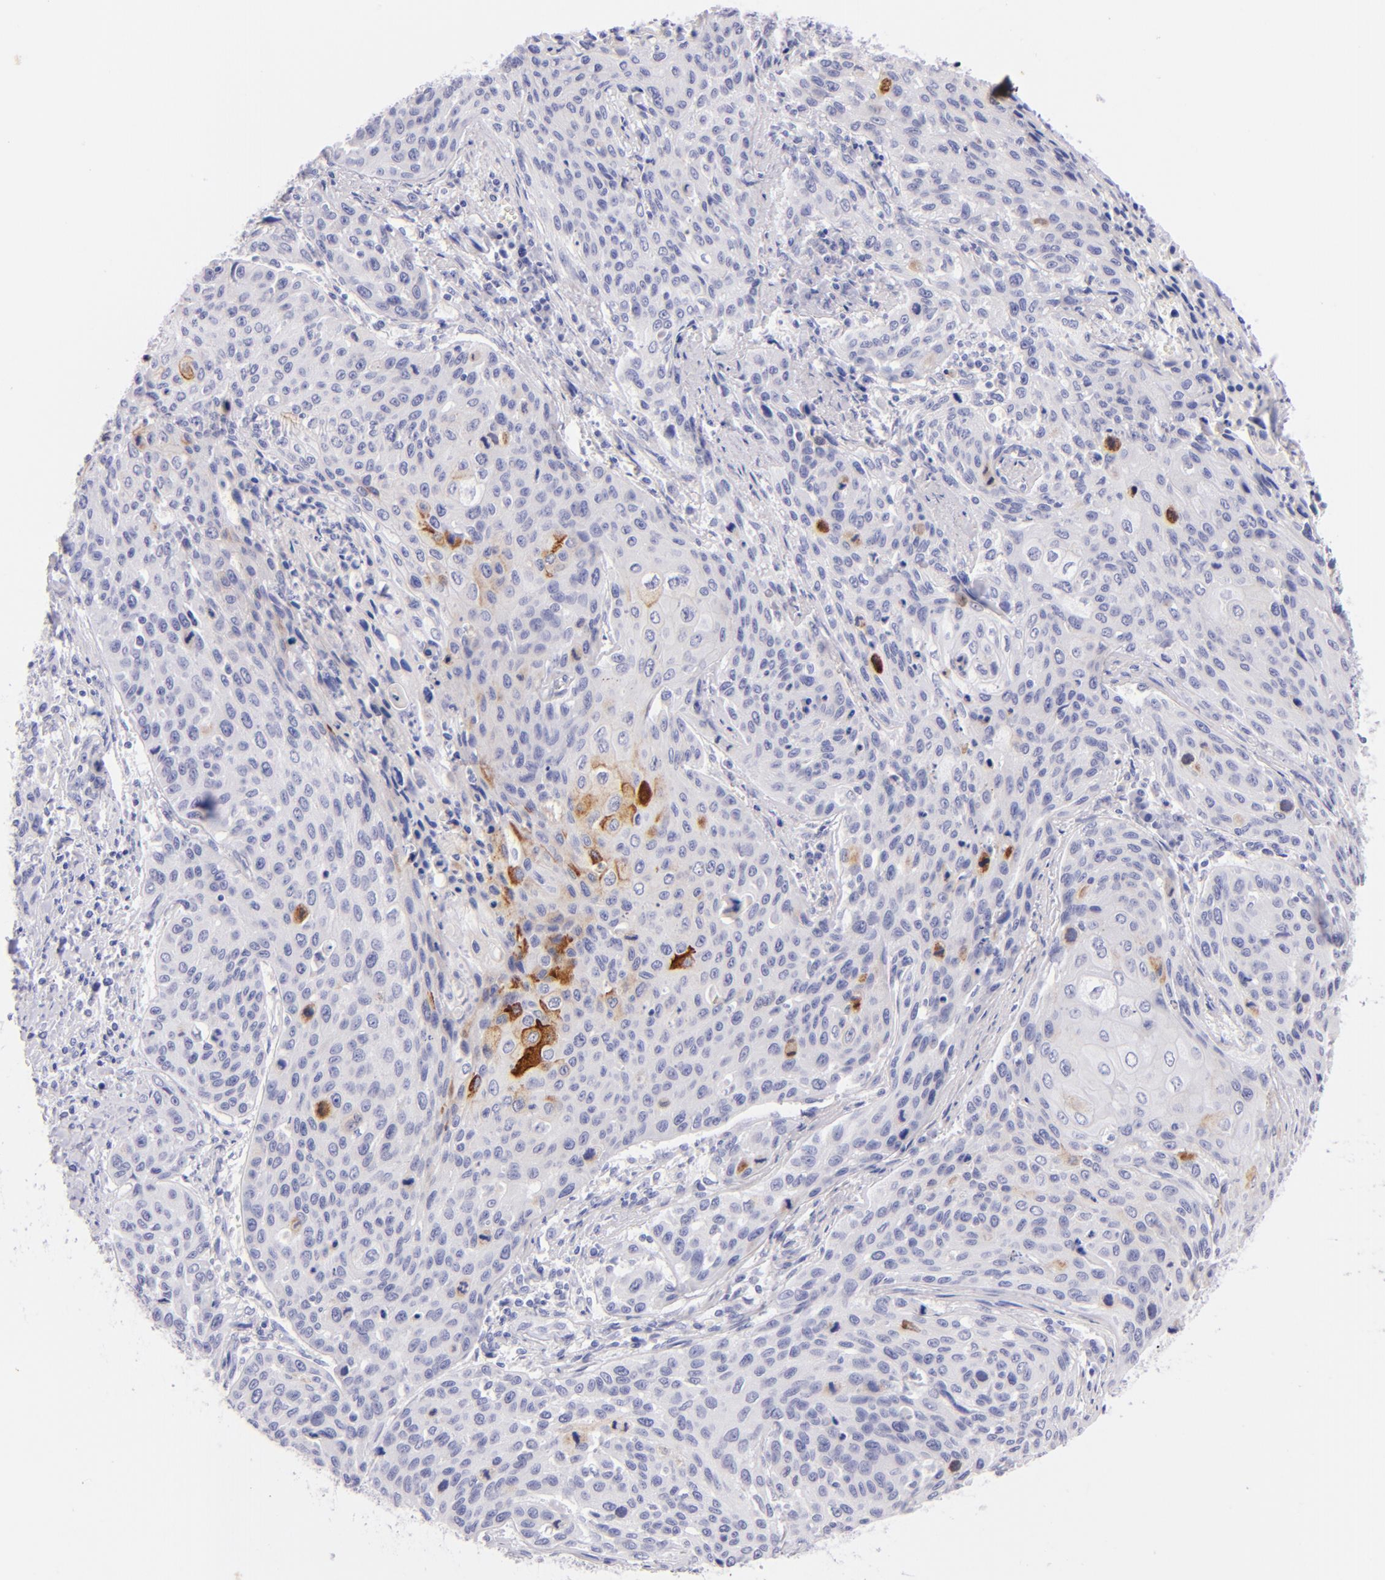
{"staining": {"intensity": "negative", "quantity": "none", "location": "none"}, "tissue": "cervical cancer", "cell_type": "Tumor cells", "image_type": "cancer", "snomed": [{"axis": "morphology", "description": "Squamous cell carcinoma, NOS"}, {"axis": "topography", "description": "Cervix"}], "caption": "This image is of squamous cell carcinoma (cervical) stained with immunohistochemistry (IHC) to label a protein in brown with the nuclei are counter-stained blue. There is no expression in tumor cells.", "gene": "SDC1", "patient": {"sex": "female", "age": 32}}